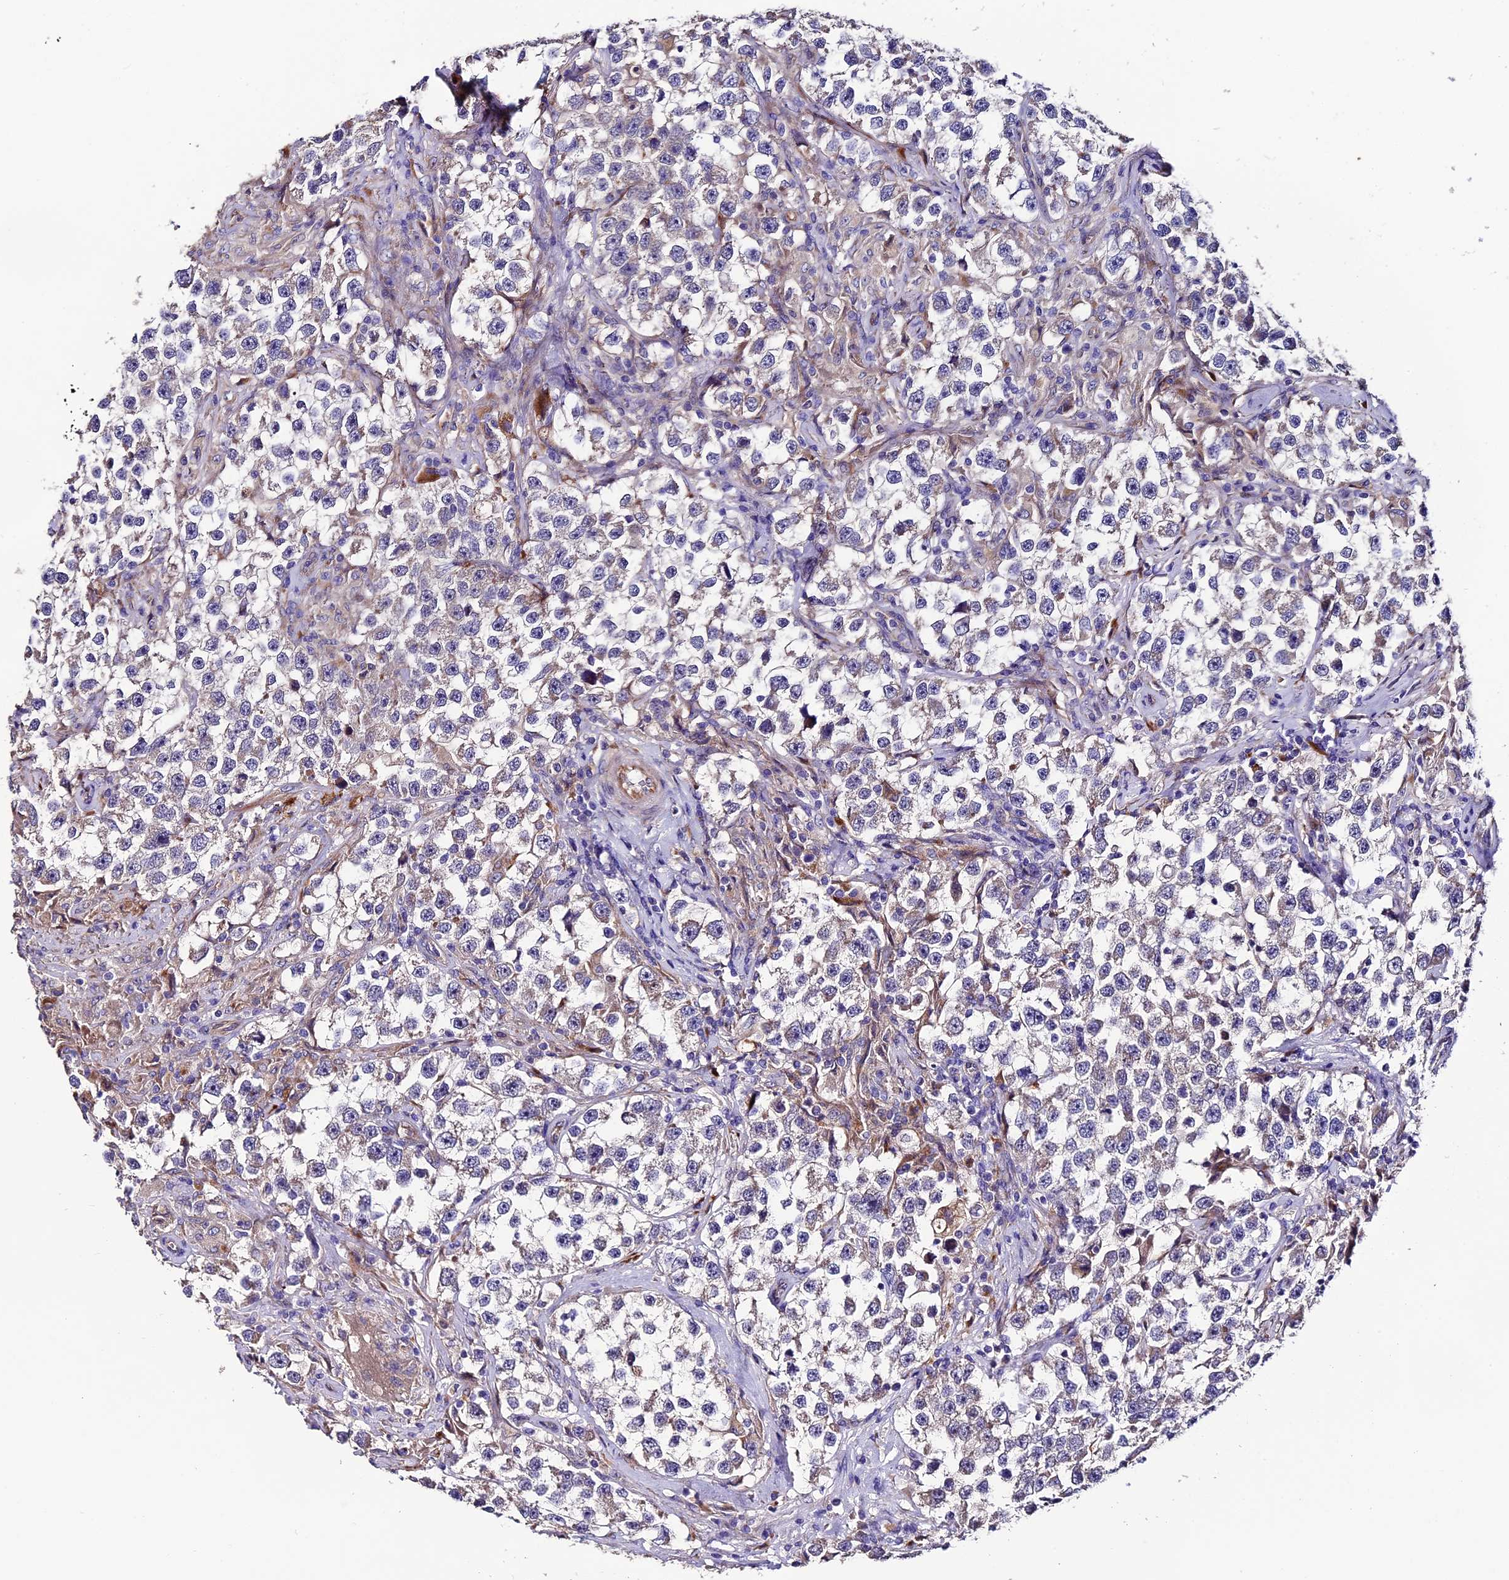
{"staining": {"intensity": "weak", "quantity": "<25%", "location": "cytoplasmic/membranous"}, "tissue": "testis cancer", "cell_type": "Tumor cells", "image_type": "cancer", "snomed": [{"axis": "morphology", "description": "Seminoma, NOS"}, {"axis": "topography", "description": "Testis"}], "caption": "Testis seminoma stained for a protein using immunohistochemistry (IHC) displays no positivity tumor cells.", "gene": "CLN5", "patient": {"sex": "male", "age": 46}}